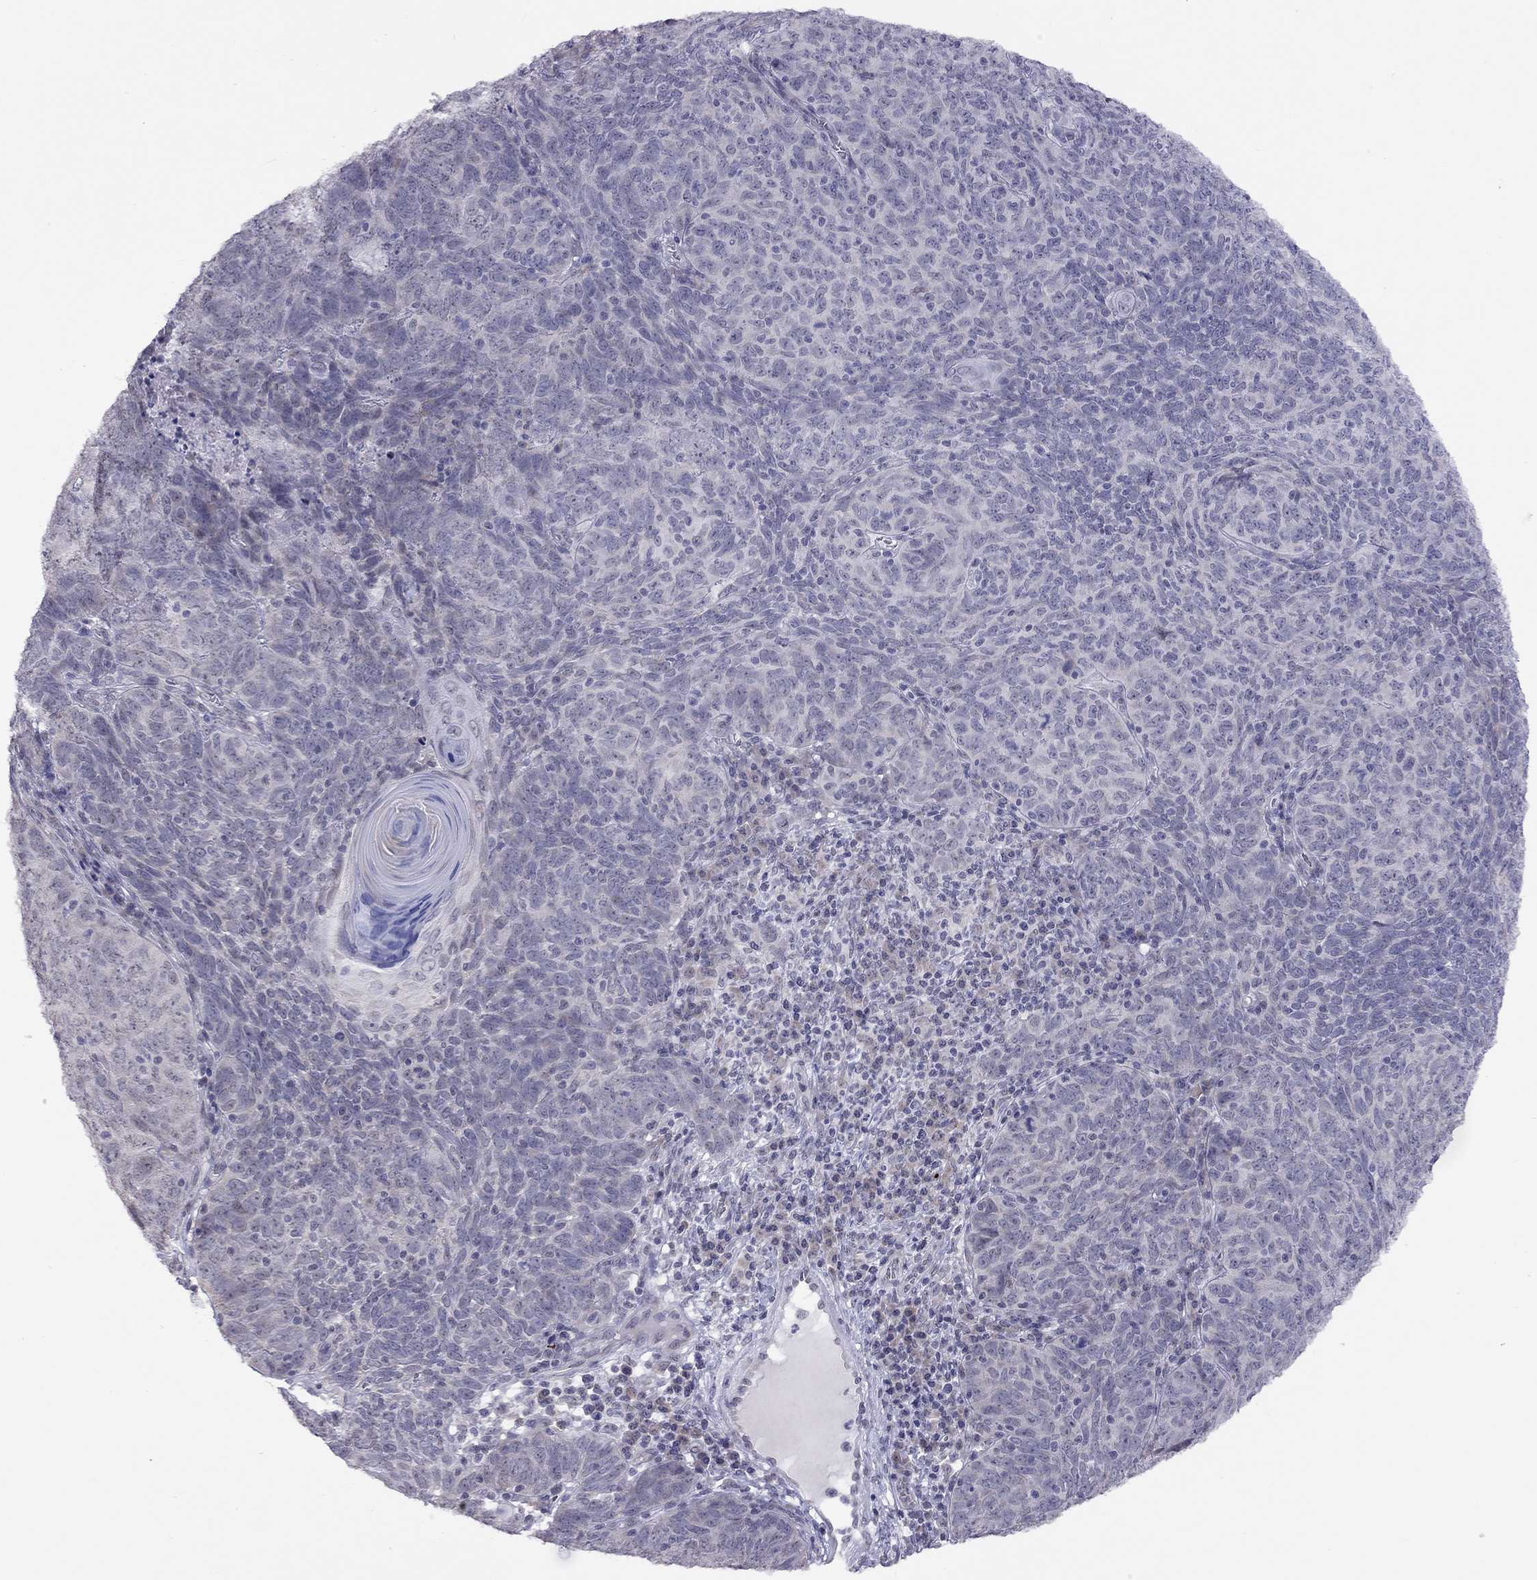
{"staining": {"intensity": "negative", "quantity": "none", "location": "none"}, "tissue": "skin cancer", "cell_type": "Tumor cells", "image_type": "cancer", "snomed": [{"axis": "morphology", "description": "Squamous cell carcinoma, NOS"}, {"axis": "topography", "description": "Skin"}, {"axis": "topography", "description": "Anal"}], "caption": "Tumor cells are negative for protein expression in human skin cancer (squamous cell carcinoma).", "gene": "HES5", "patient": {"sex": "female", "age": 51}}